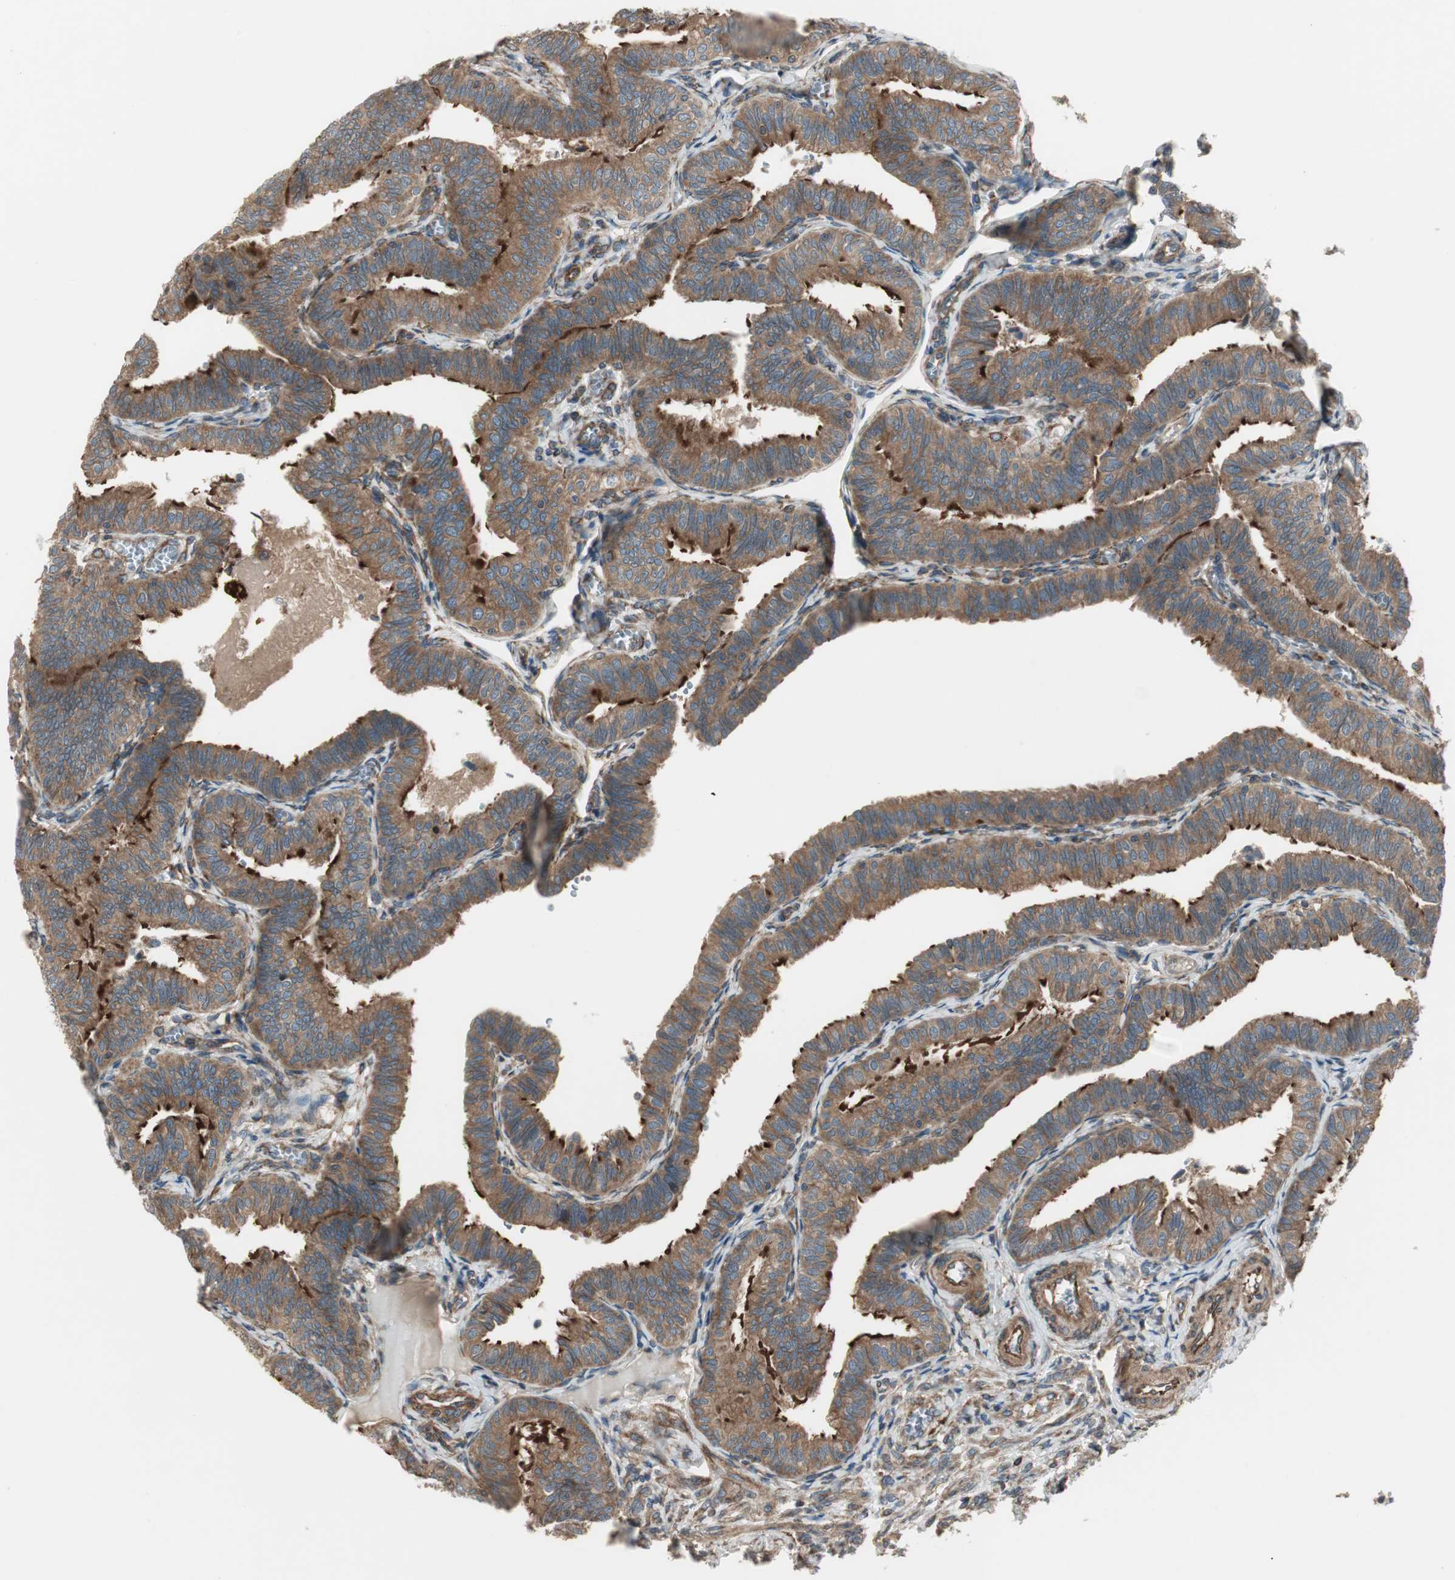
{"staining": {"intensity": "moderate", "quantity": ">75%", "location": "cytoplasmic/membranous"}, "tissue": "fallopian tube", "cell_type": "Glandular cells", "image_type": "normal", "snomed": [{"axis": "morphology", "description": "Normal tissue, NOS"}, {"axis": "topography", "description": "Fallopian tube"}], "caption": "DAB (3,3'-diaminobenzidine) immunohistochemical staining of benign human fallopian tube exhibits moderate cytoplasmic/membranous protein staining in approximately >75% of glandular cells. The staining is performed using DAB brown chromogen to label protein expression. The nuclei are counter-stained blue using hematoxylin.", "gene": "PRKG1", "patient": {"sex": "female", "age": 46}}